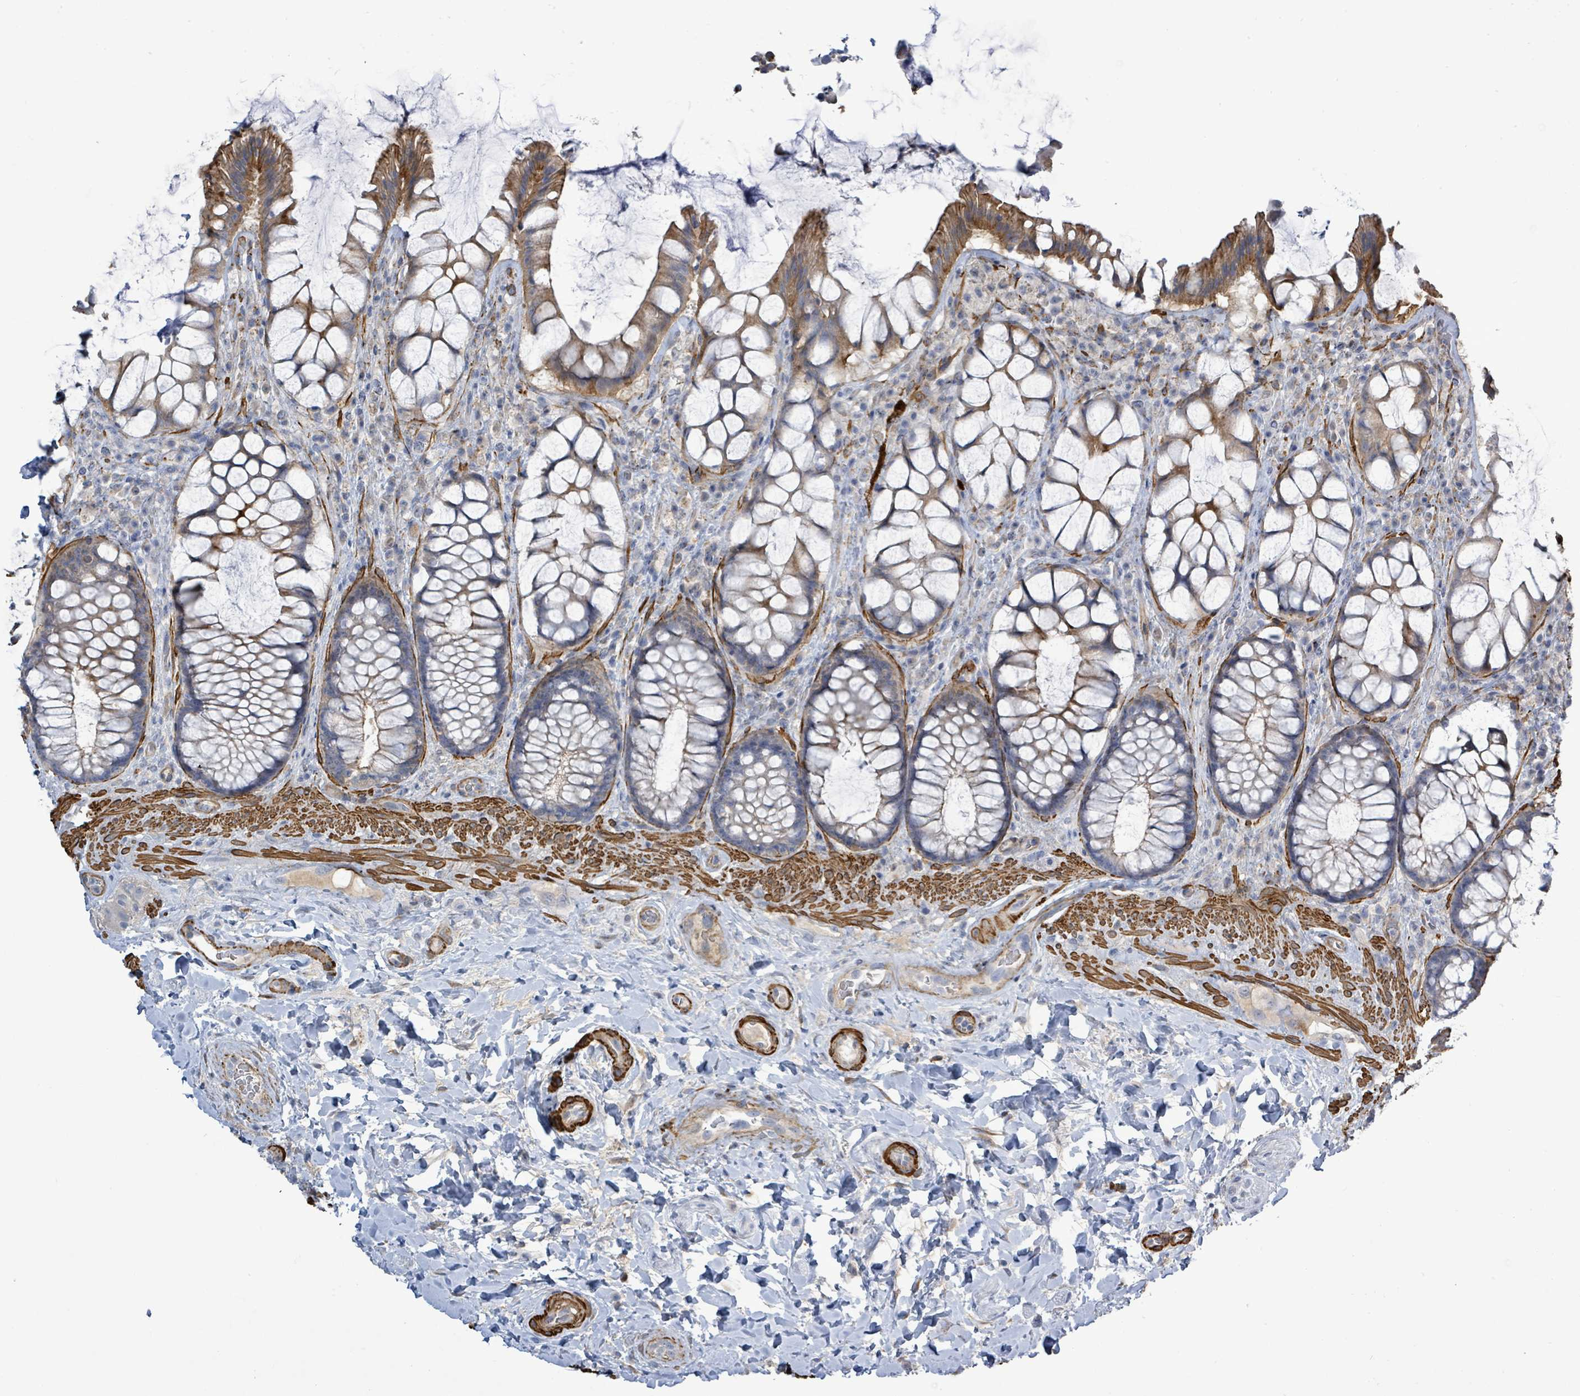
{"staining": {"intensity": "moderate", "quantity": "<25%", "location": "cytoplasmic/membranous"}, "tissue": "rectum", "cell_type": "Glandular cells", "image_type": "normal", "snomed": [{"axis": "morphology", "description": "Normal tissue, NOS"}, {"axis": "topography", "description": "Rectum"}], "caption": "Immunohistochemistry (IHC) histopathology image of benign human rectum stained for a protein (brown), which demonstrates low levels of moderate cytoplasmic/membranous staining in approximately <25% of glandular cells.", "gene": "DMRTC1B", "patient": {"sex": "female", "age": 58}}